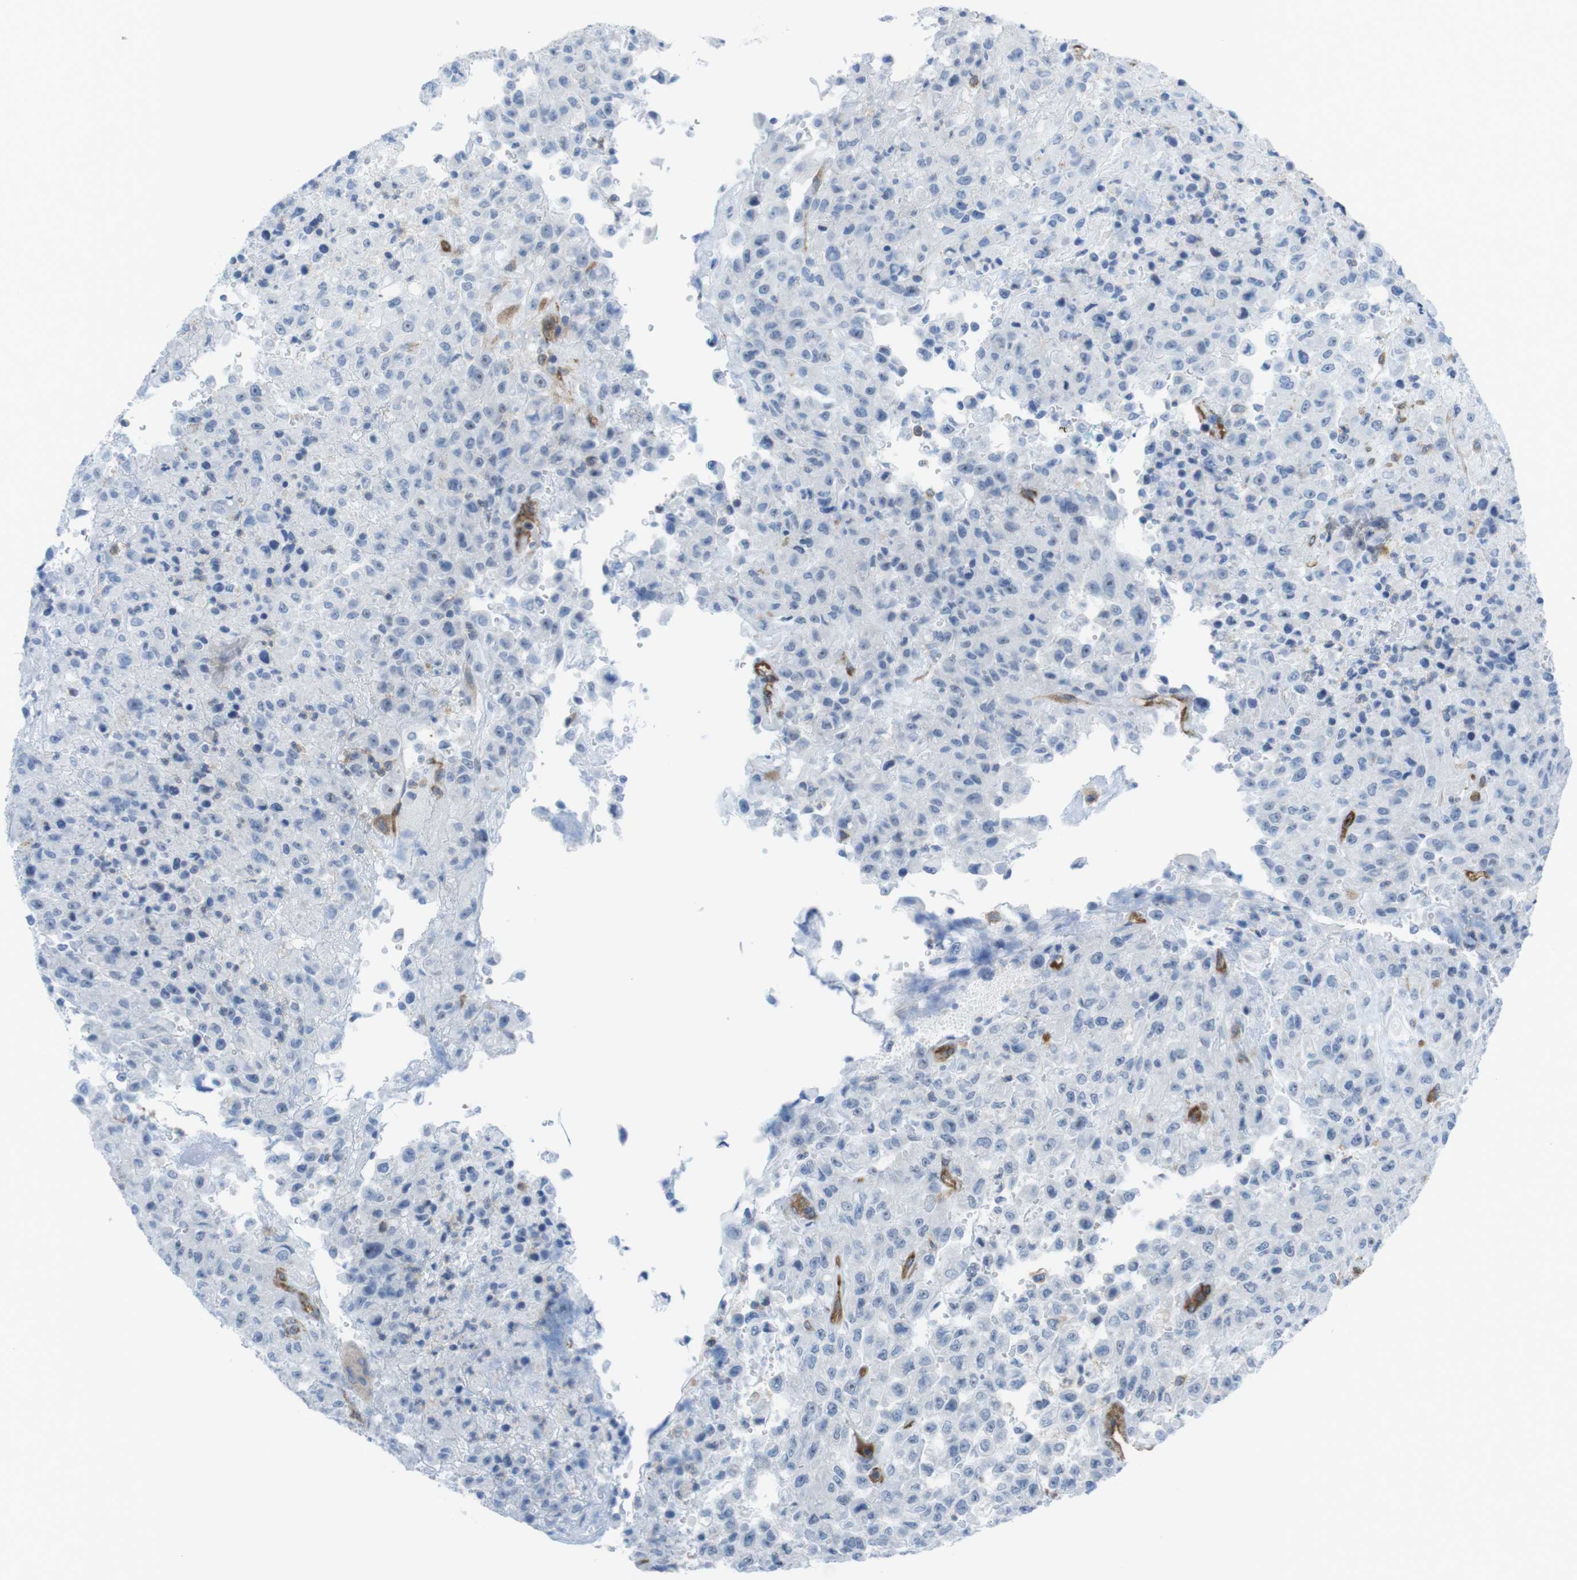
{"staining": {"intensity": "negative", "quantity": "none", "location": "none"}, "tissue": "urothelial cancer", "cell_type": "Tumor cells", "image_type": "cancer", "snomed": [{"axis": "morphology", "description": "Urothelial carcinoma, High grade"}, {"axis": "topography", "description": "Urinary bladder"}], "caption": "This is a image of IHC staining of urothelial carcinoma (high-grade), which shows no positivity in tumor cells.", "gene": "DIAPH2", "patient": {"sex": "male", "age": 46}}